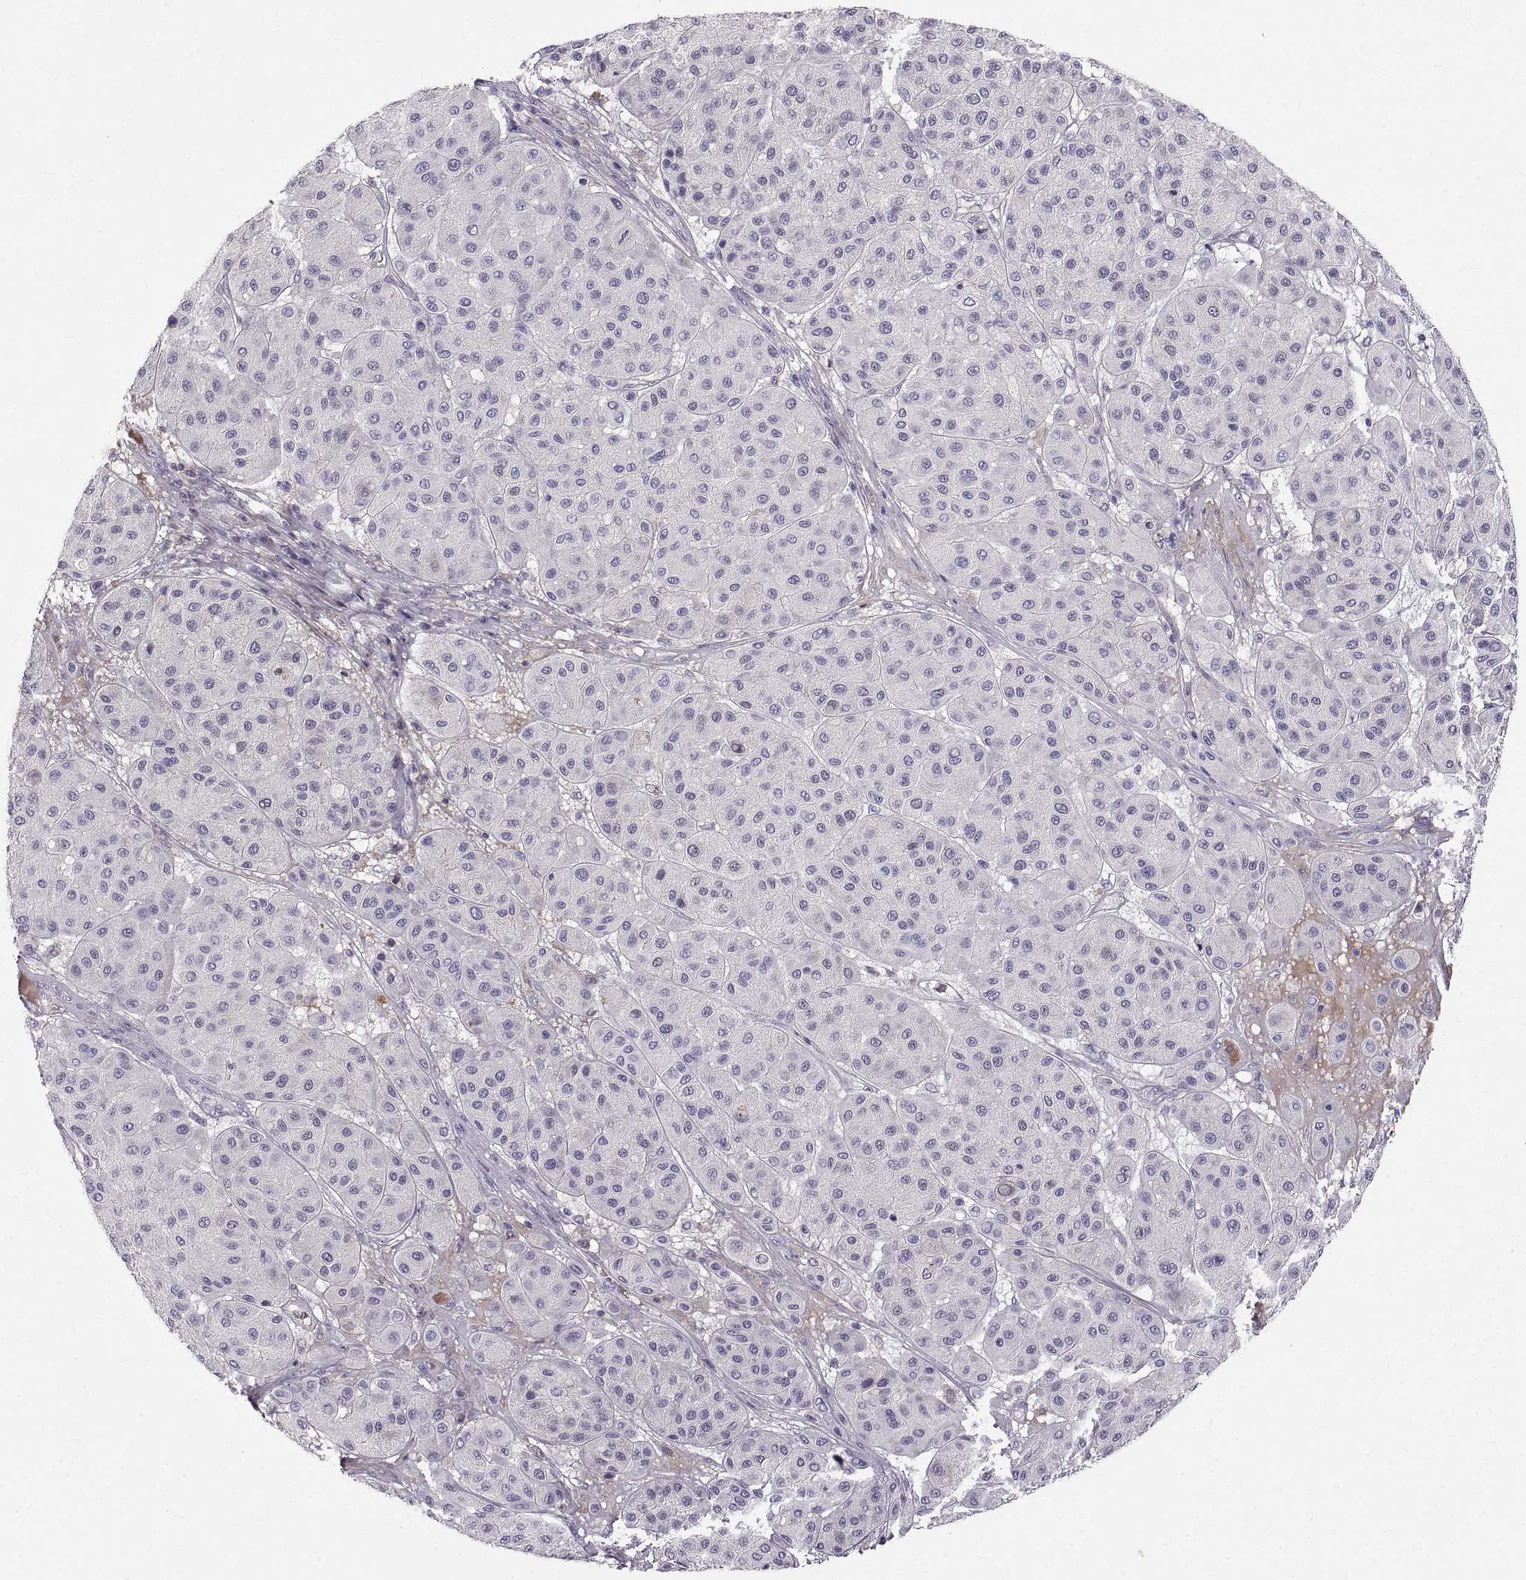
{"staining": {"intensity": "negative", "quantity": "none", "location": "none"}, "tissue": "melanoma", "cell_type": "Tumor cells", "image_type": "cancer", "snomed": [{"axis": "morphology", "description": "Malignant melanoma, Metastatic site"}, {"axis": "topography", "description": "Smooth muscle"}], "caption": "Tumor cells show no significant protein positivity in malignant melanoma (metastatic site).", "gene": "ADAM32", "patient": {"sex": "male", "age": 41}}